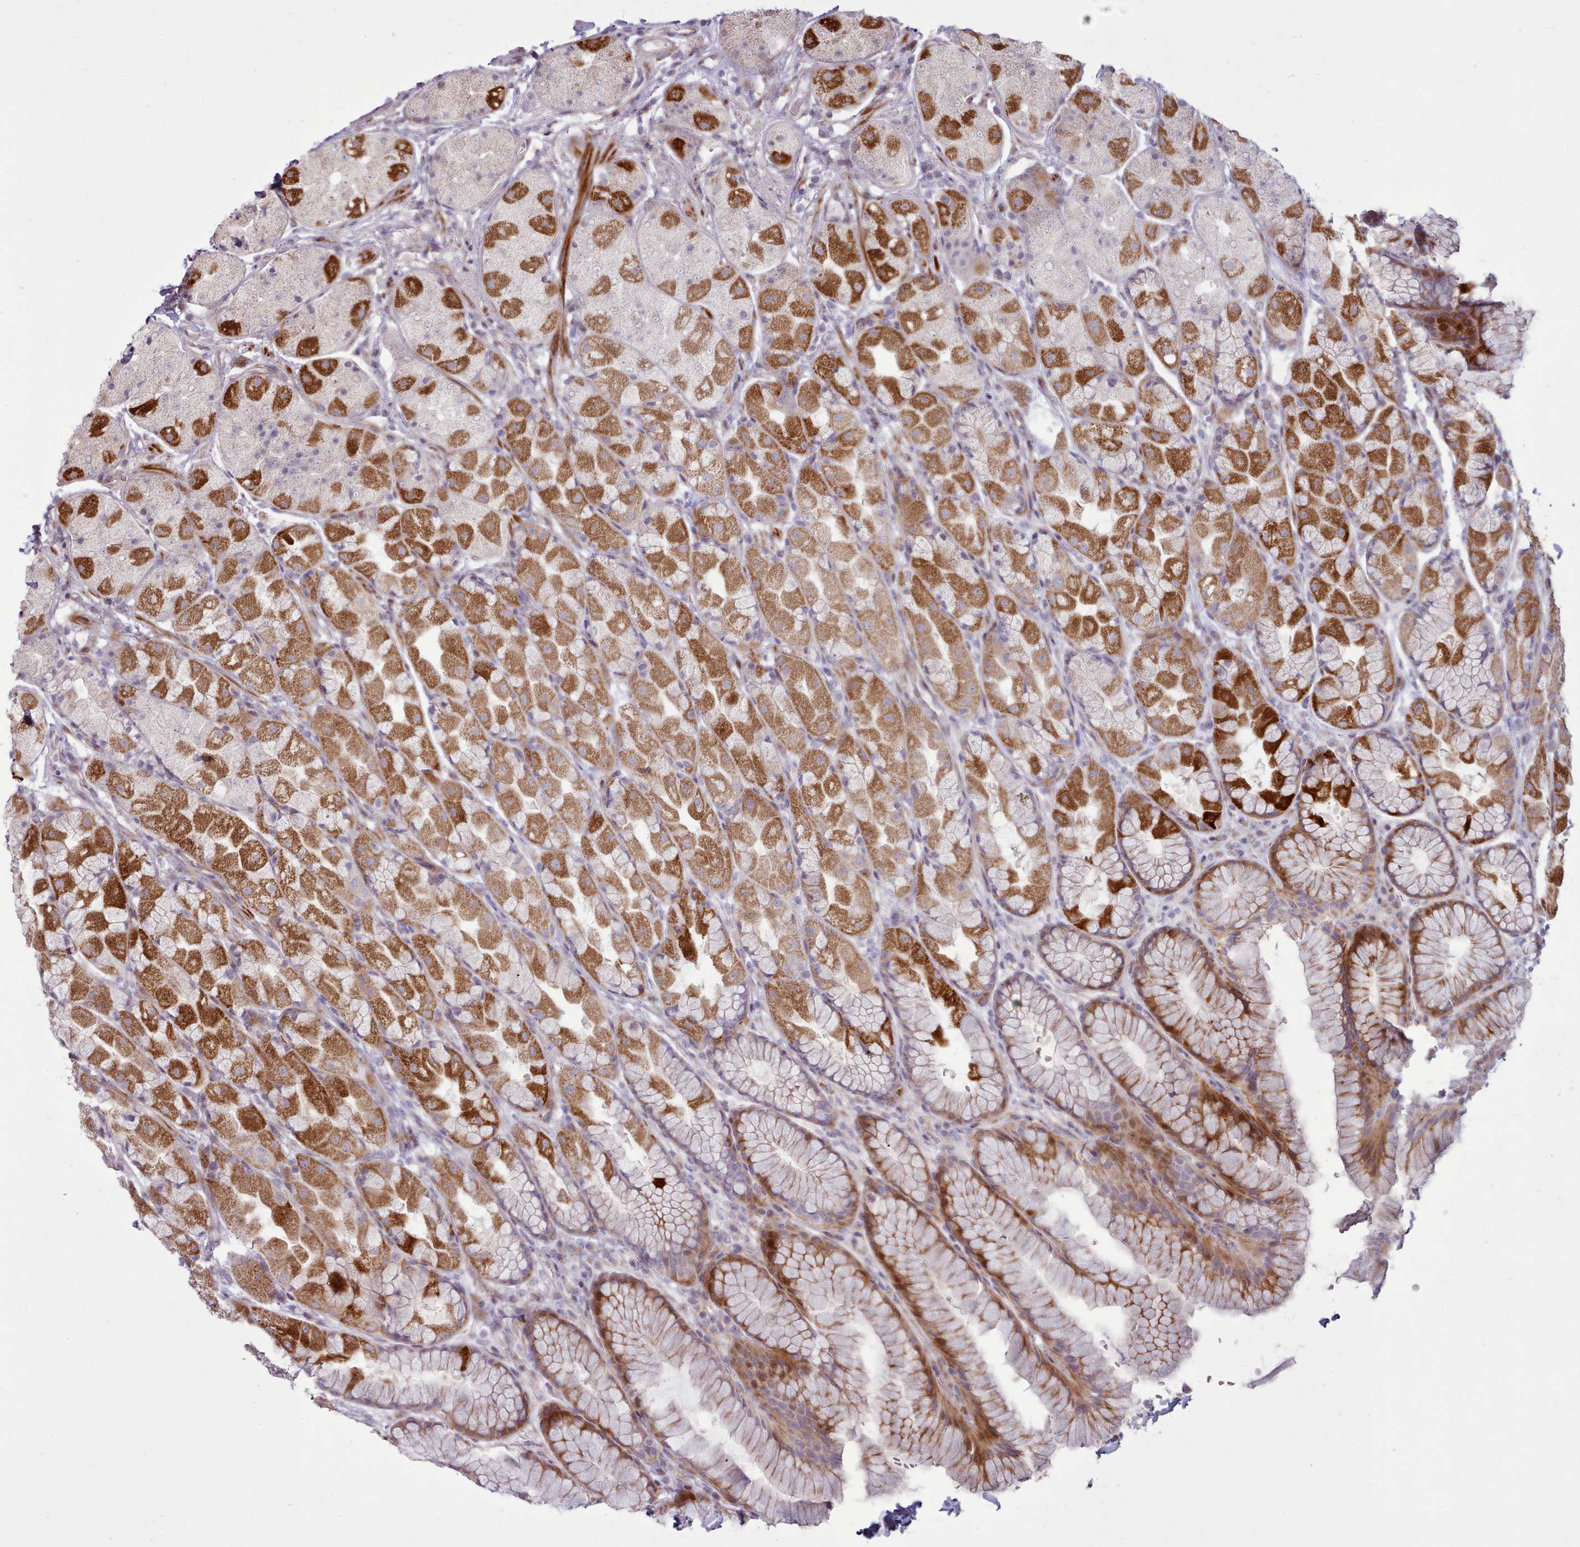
{"staining": {"intensity": "strong", "quantity": ">75%", "location": "cytoplasmic/membranous"}, "tissue": "stomach", "cell_type": "Glandular cells", "image_type": "normal", "snomed": [{"axis": "morphology", "description": "Normal tissue, NOS"}, {"axis": "topography", "description": "Stomach"}], "caption": "Immunohistochemical staining of normal stomach reveals strong cytoplasmic/membranous protein expression in about >75% of glandular cells.", "gene": "PPP3R1", "patient": {"sex": "male", "age": 57}}